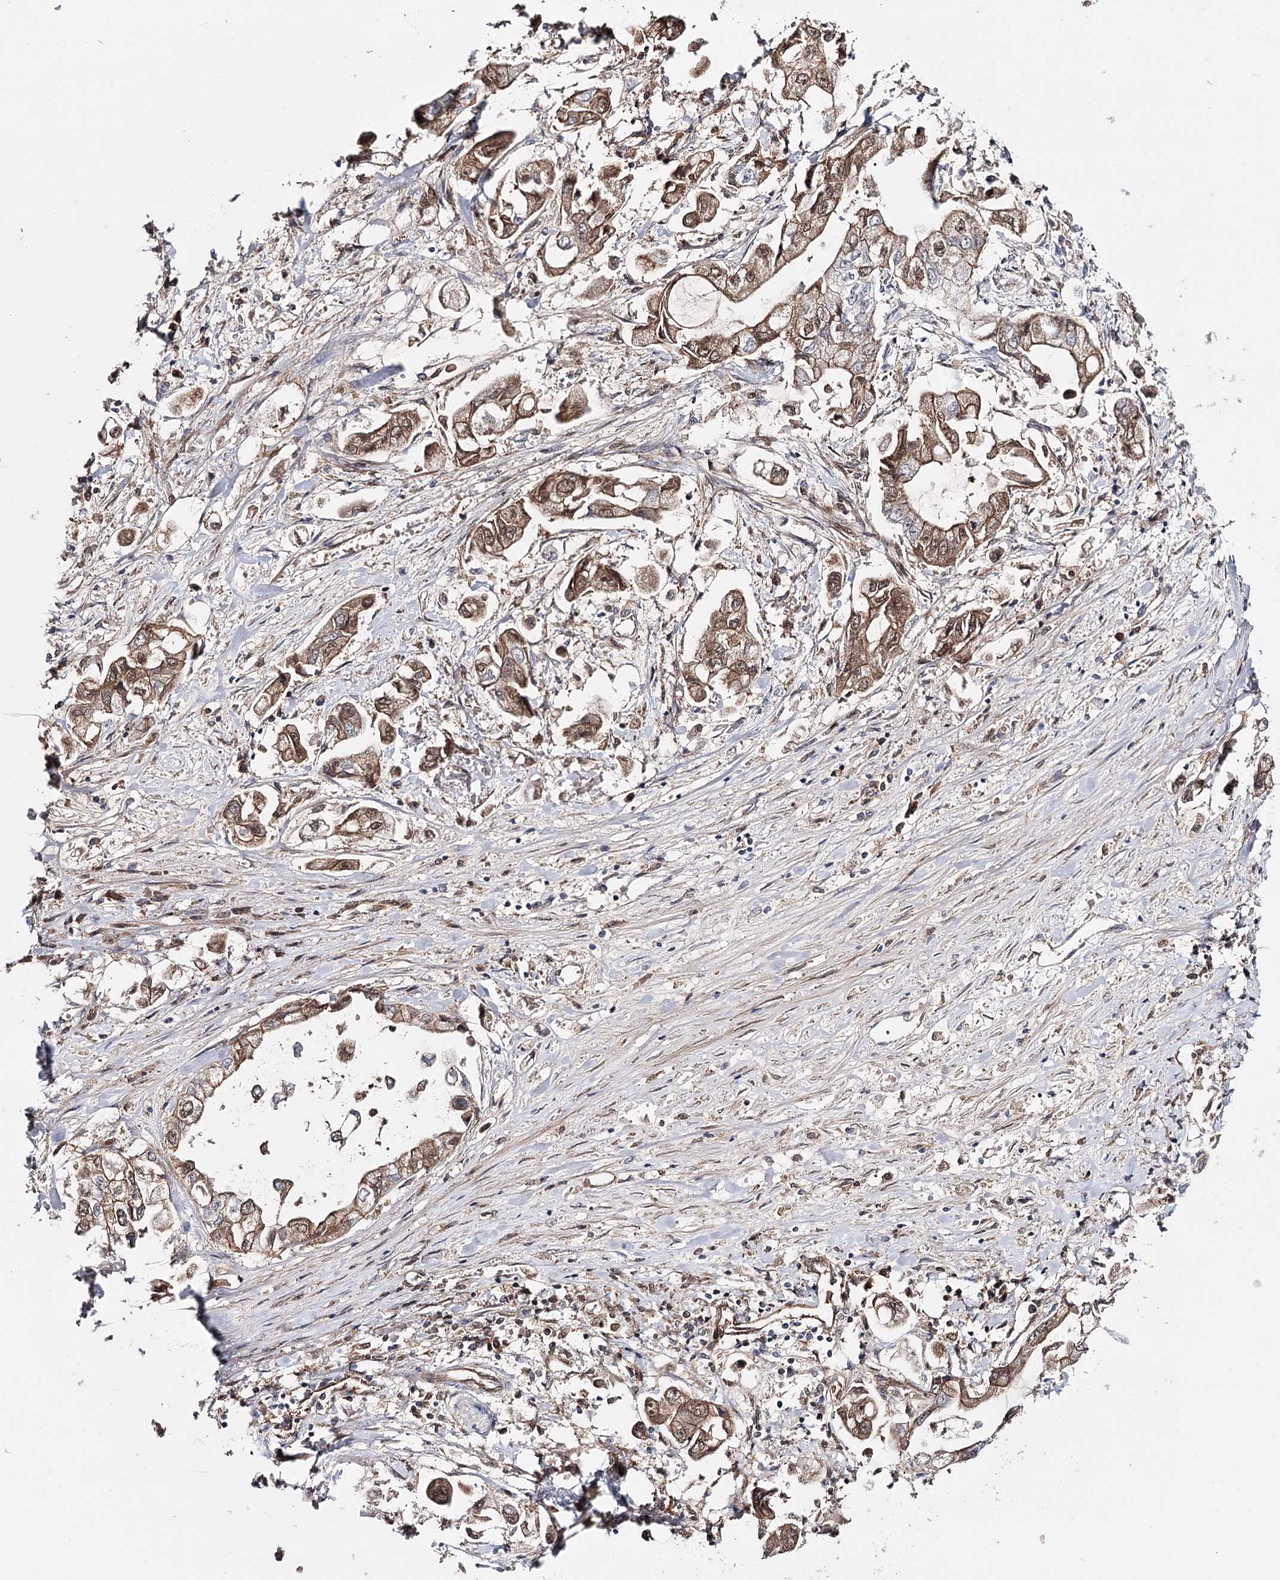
{"staining": {"intensity": "moderate", "quantity": ">75%", "location": "cytoplasmic/membranous,nuclear"}, "tissue": "stomach cancer", "cell_type": "Tumor cells", "image_type": "cancer", "snomed": [{"axis": "morphology", "description": "Adenocarcinoma, NOS"}, {"axis": "topography", "description": "Stomach"}], "caption": "Tumor cells reveal medium levels of moderate cytoplasmic/membranous and nuclear positivity in approximately >75% of cells in adenocarcinoma (stomach). Nuclei are stained in blue.", "gene": "PKP4", "patient": {"sex": "male", "age": 62}}